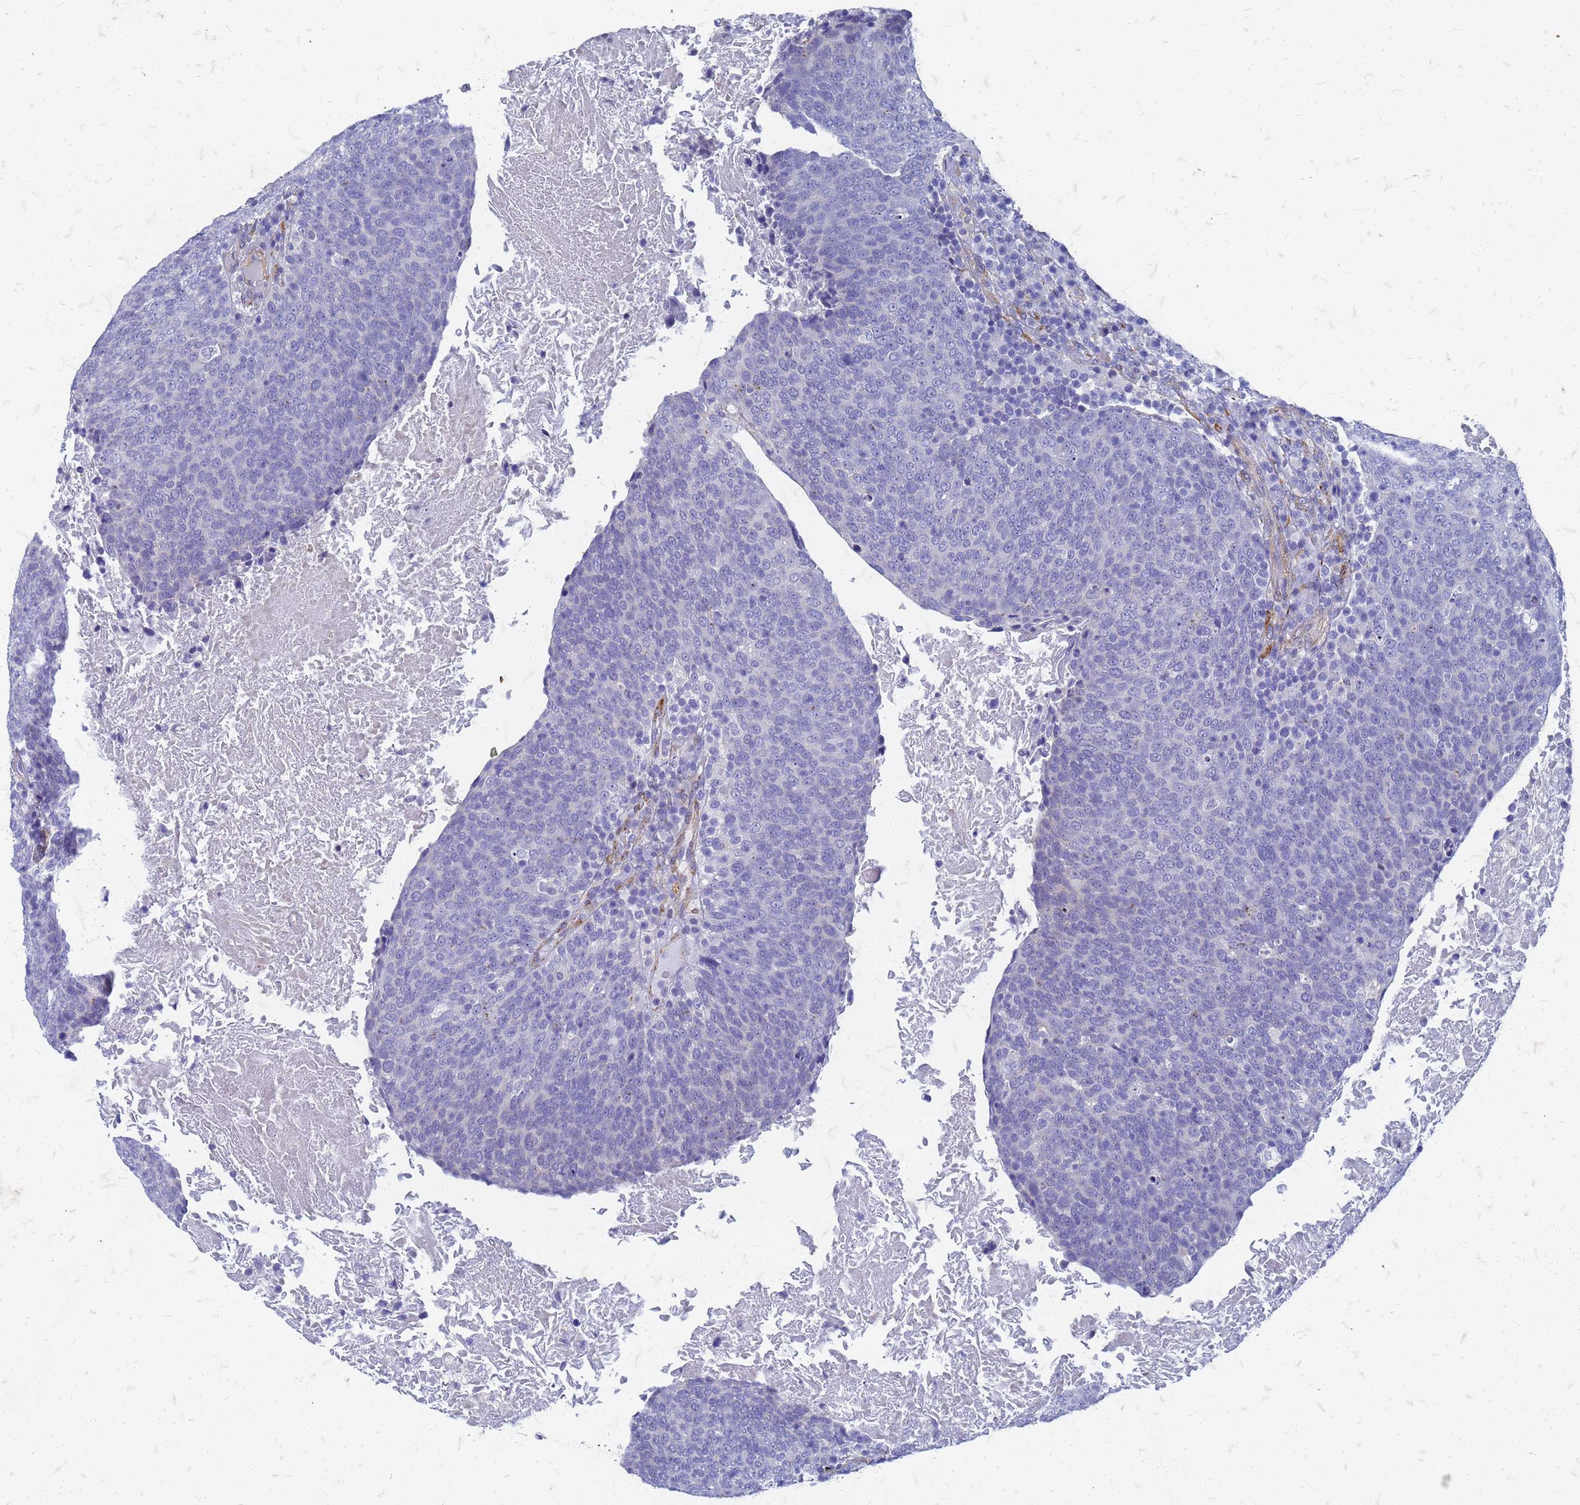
{"staining": {"intensity": "negative", "quantity": "none", "location": "none"}, "tissue": "head and neck cancer", "cell_type": "Tumor cells", "image_type": "cancer", "snomed": [{"axis": "morphology", "description": "Squamous cell carcinoma, NOS"}, {"axis": "morphology", "description": "Squamous cell carcinoma, metastatic, NOS"}, {"axis": "topography", "description": "Lymph node"}, {"axis": "topography", "description": "Head-Neck"}], "caption": "High power microscopy photomicrograph of an IHC micrograph of head and neck cancer (metastatic squamous cell carcinoma), revealing no significant staining in tumor cells. (Immunohistochemistry (ihc), brightfield microscopy, high magnification).", "gene": "TRIM64B", "patient": {"sex": "male", "age": 62}}